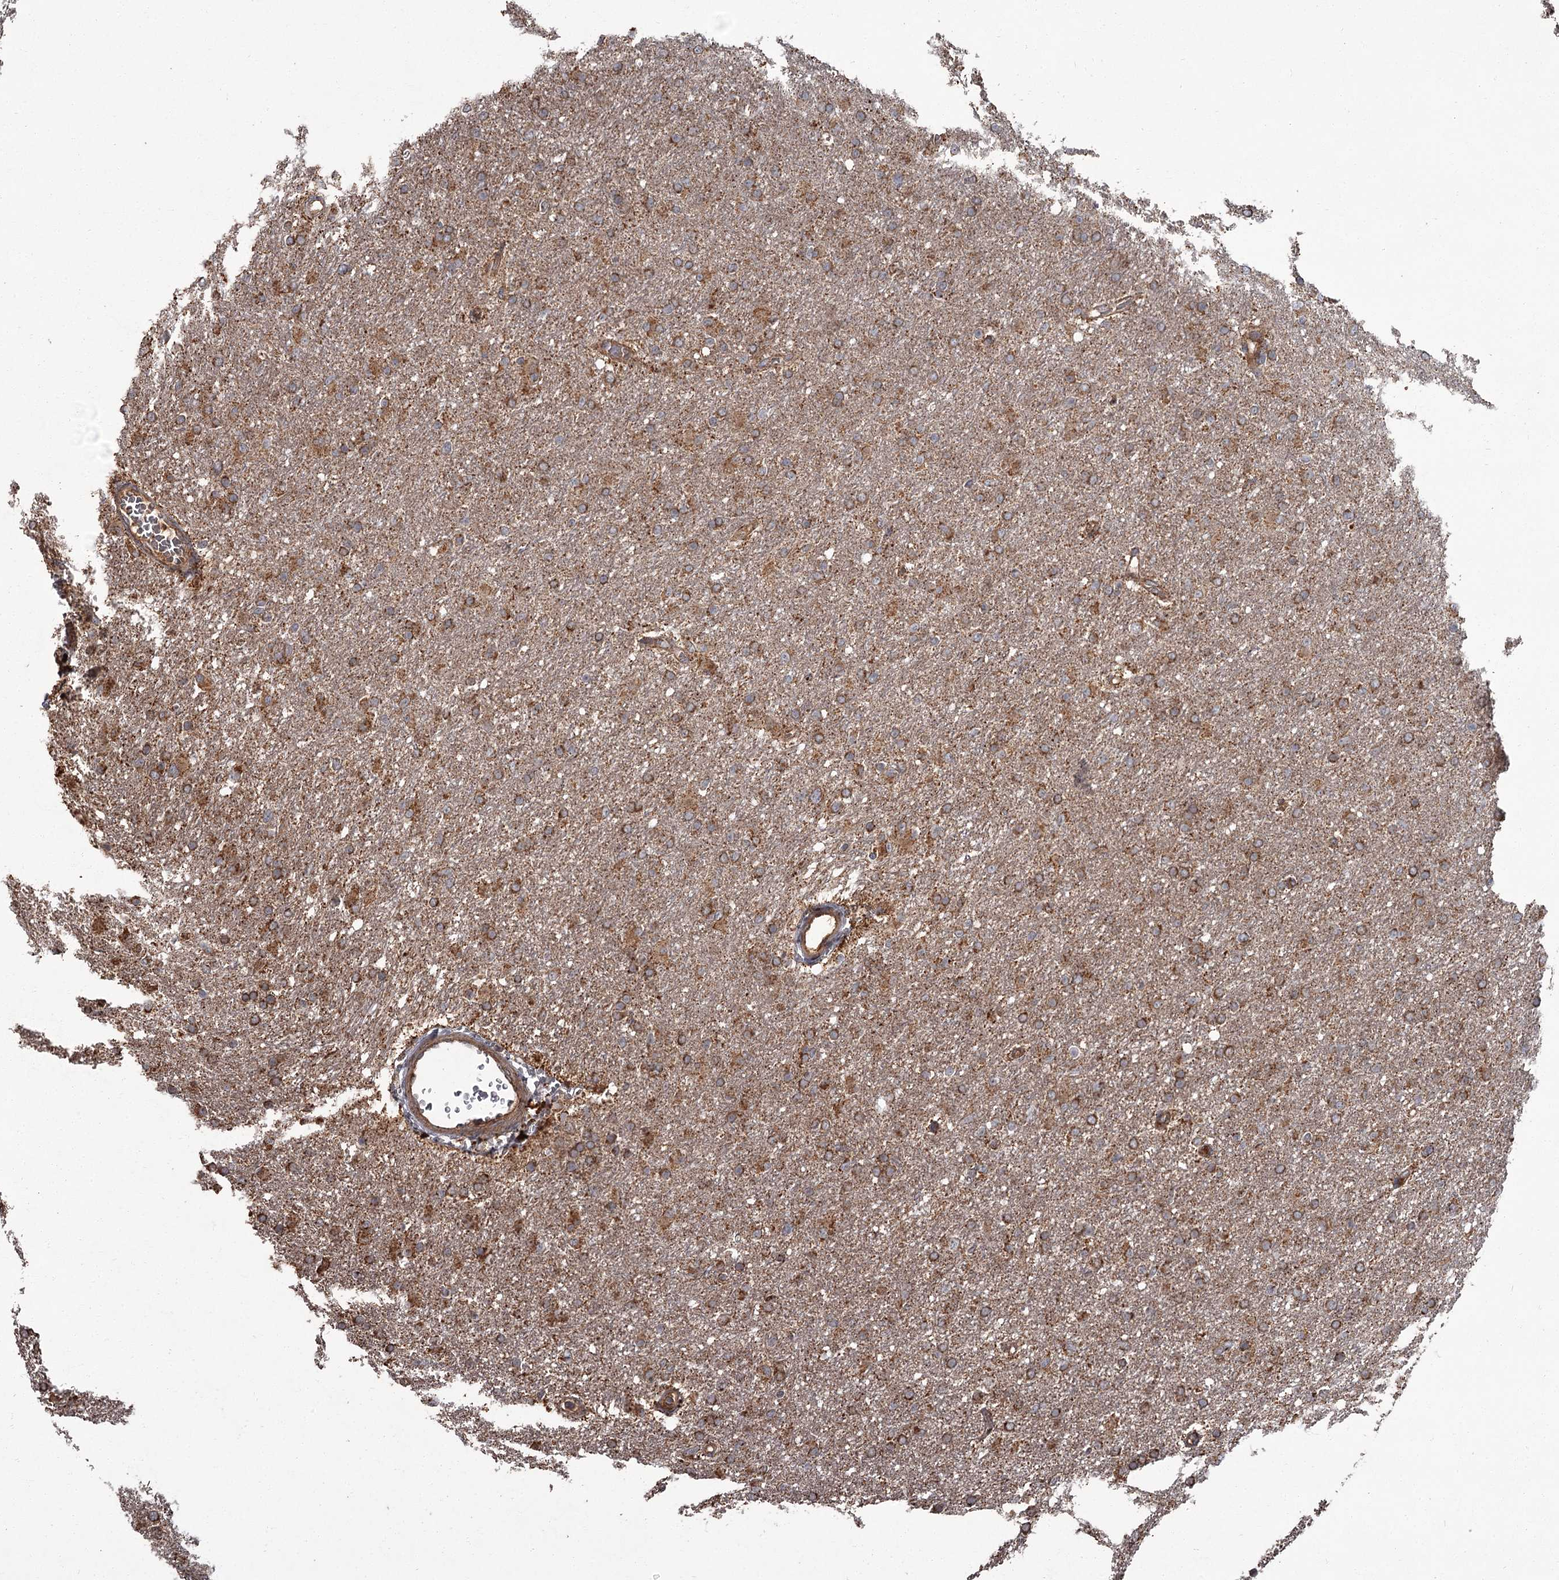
{"staining": {"intensity": "strong", "quantity": ">75%", "location": "cytoplasmic/membranous"}, "tissue": "glioma", "cell_type": "Tumor cells", "image_type": "cancer", "snomed": [{"axis": "morphology", "description": "Glioma, malignant, High grade"}, {"axis": "topography", "description": "Cerebral cortex"}], "caption": "The photomicrograph displays staining of high-grade glioma (malignant), revealing strong cytoplasmic/membranous protein expression (brown color) within tumor cells. (DAB IHC, brown staining for protein, blue staining for nuclei).", "gene": "THAP9", "patient": {"sex": "female", "age": 36}}